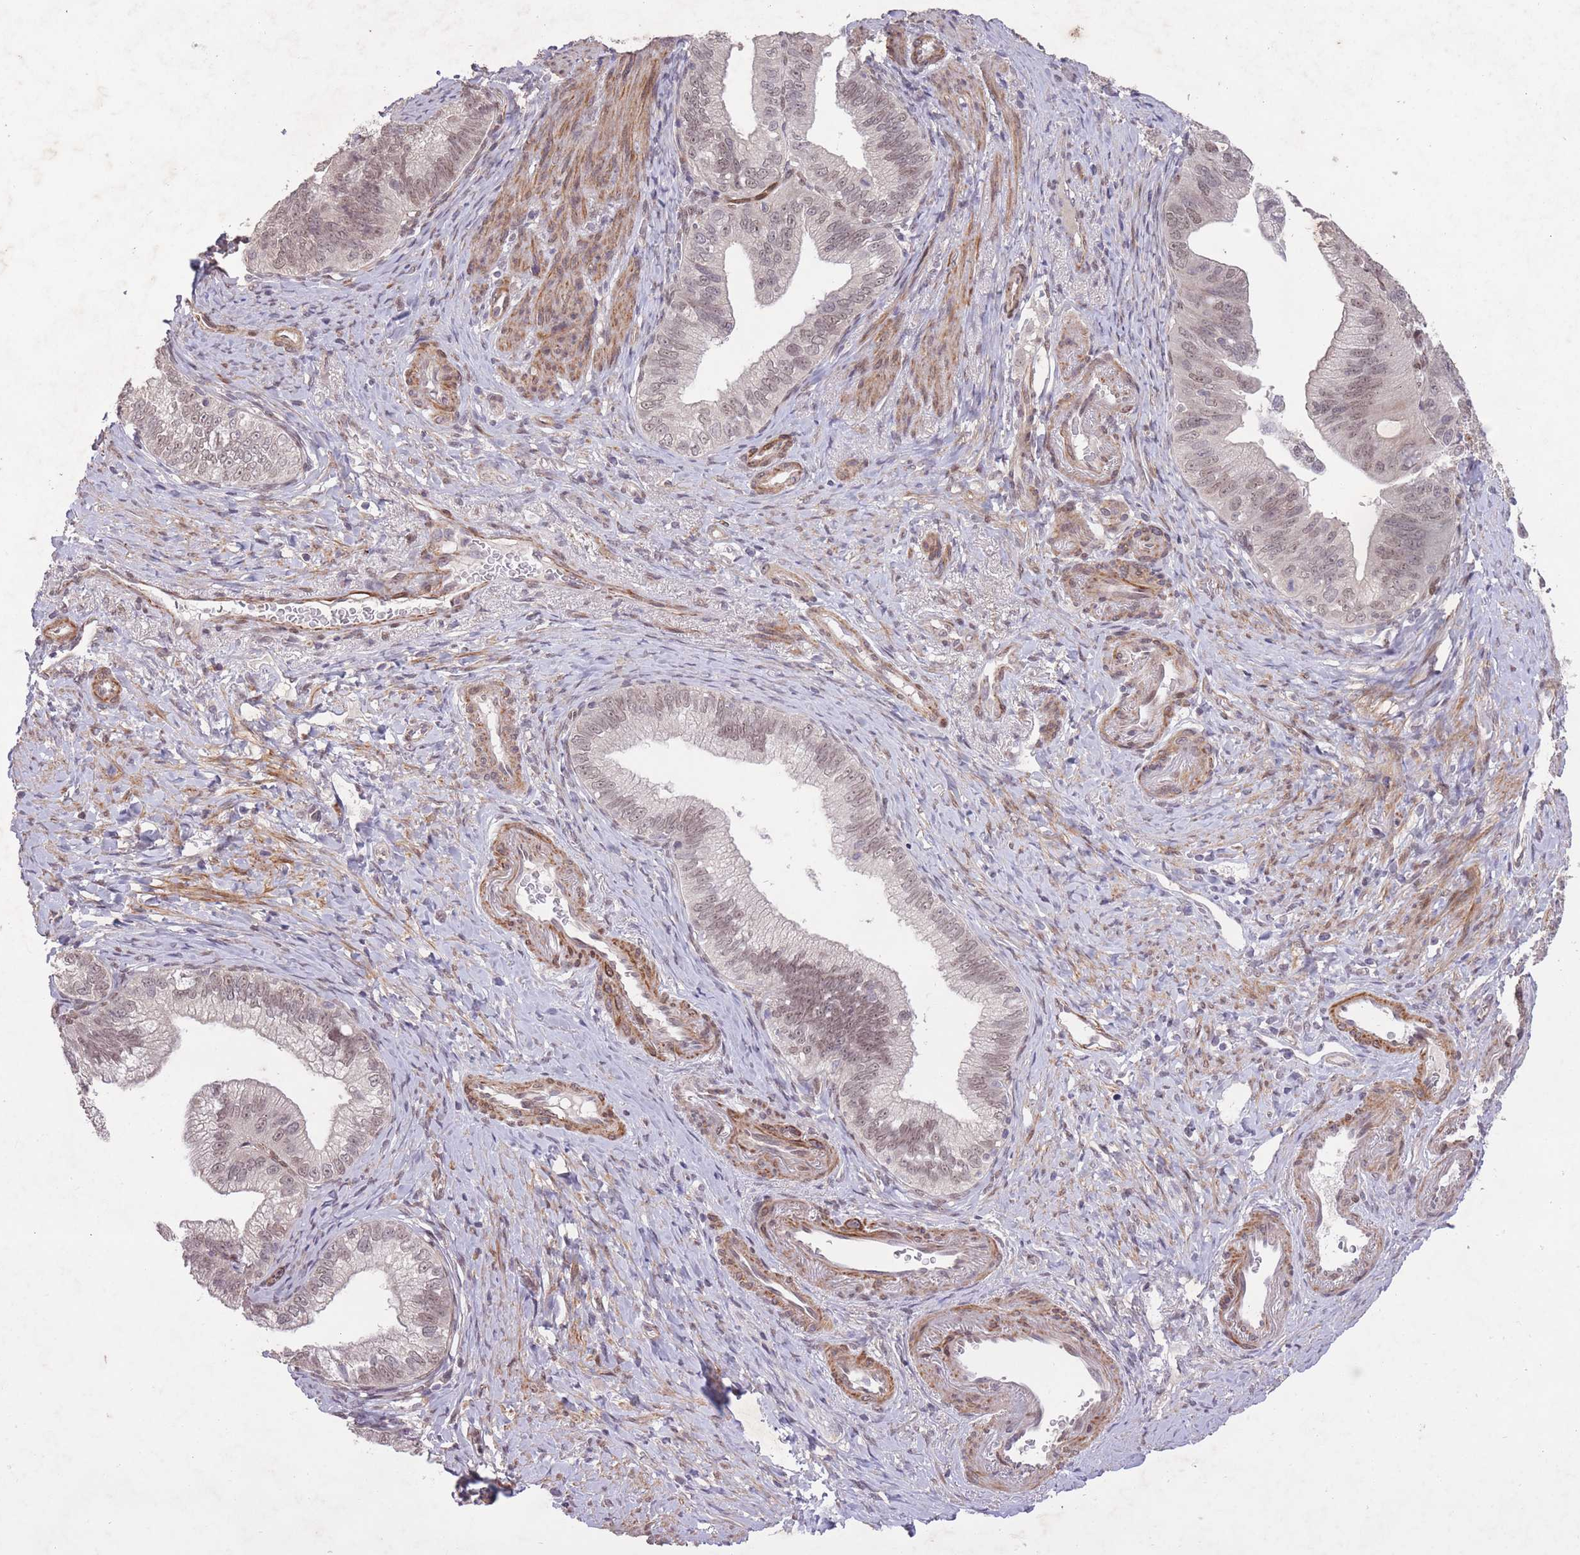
{"staining": {"intensity": "moderate", "quantity": "<25%", "location": "nuclear"}, "tissue": "pancreatic cancer", "cell_type": "Tumor cells", "image_type": "cancer", "snomed": [{"axis": "morphology", "description": "Adenocarcinoma, NOS"}, {"axis": "topography", "description": "Pancreas"}], "caption": "Pancreatic cancer stained with a protein marker displays moderate staining in tumor cells.", "gene": "CBX6", "patient": {"sex": "male", "age": 70}}